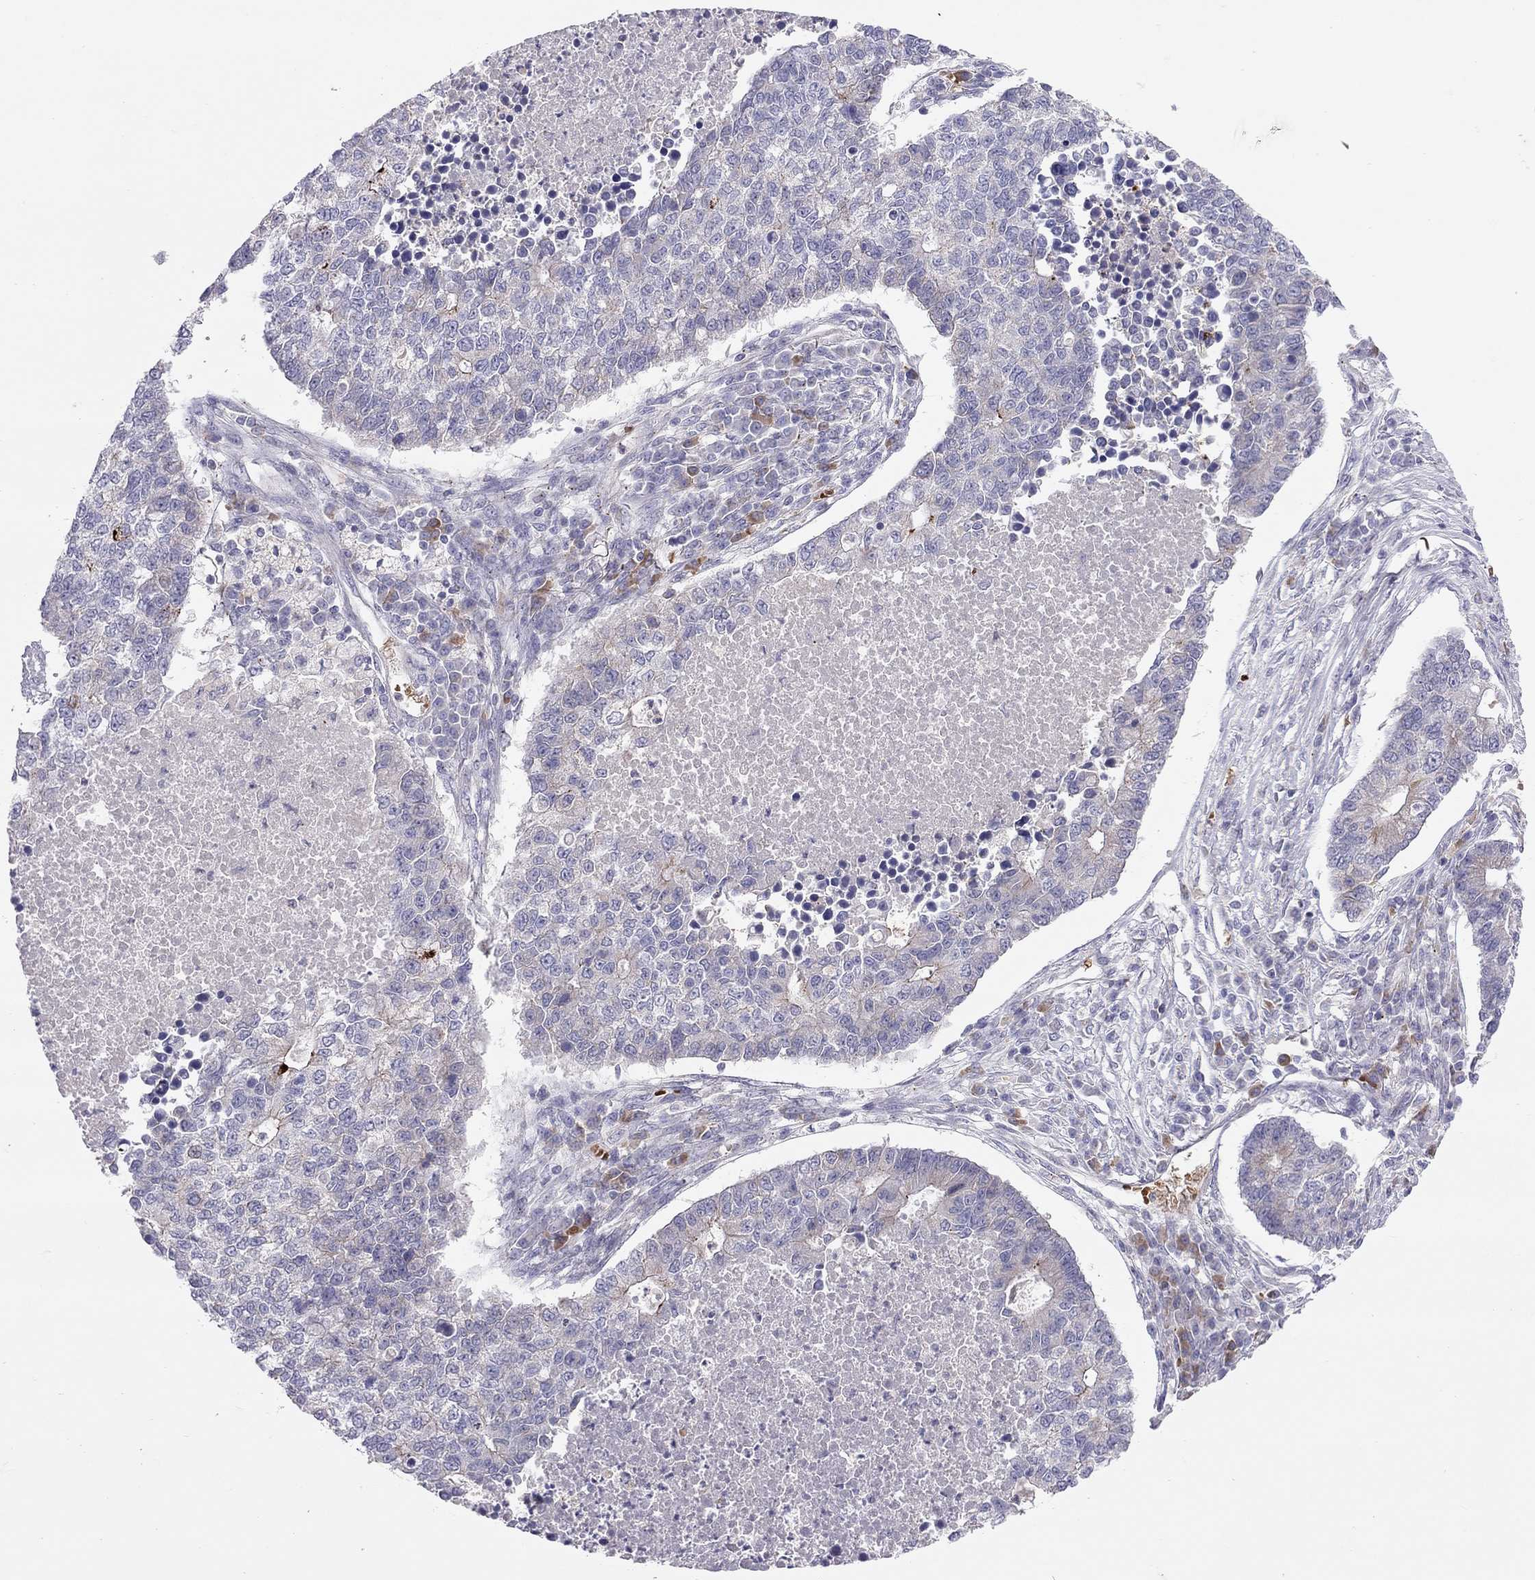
{"staining": {"intensity": "negative", "quantity": "none", "location": "none"}, "tissue": "lung cancer", "cell_type": "Tumor cells", "image_type": "cancer", "snomed": [{"axis": "morphology", "description": "Adenocarcinoma, NOS"}, {"axis": "topography", "description": "Lung"}], "caption": "DAB (3,3'-diaminobenzidine) immunohistochemical staining of human adenocarcinoma (lung) exhibits no significant staining in tumor cells. (DAB IHC, high magnification).", "gene": "FRMD1", "patient": {"sex": "male", "age": 57}}